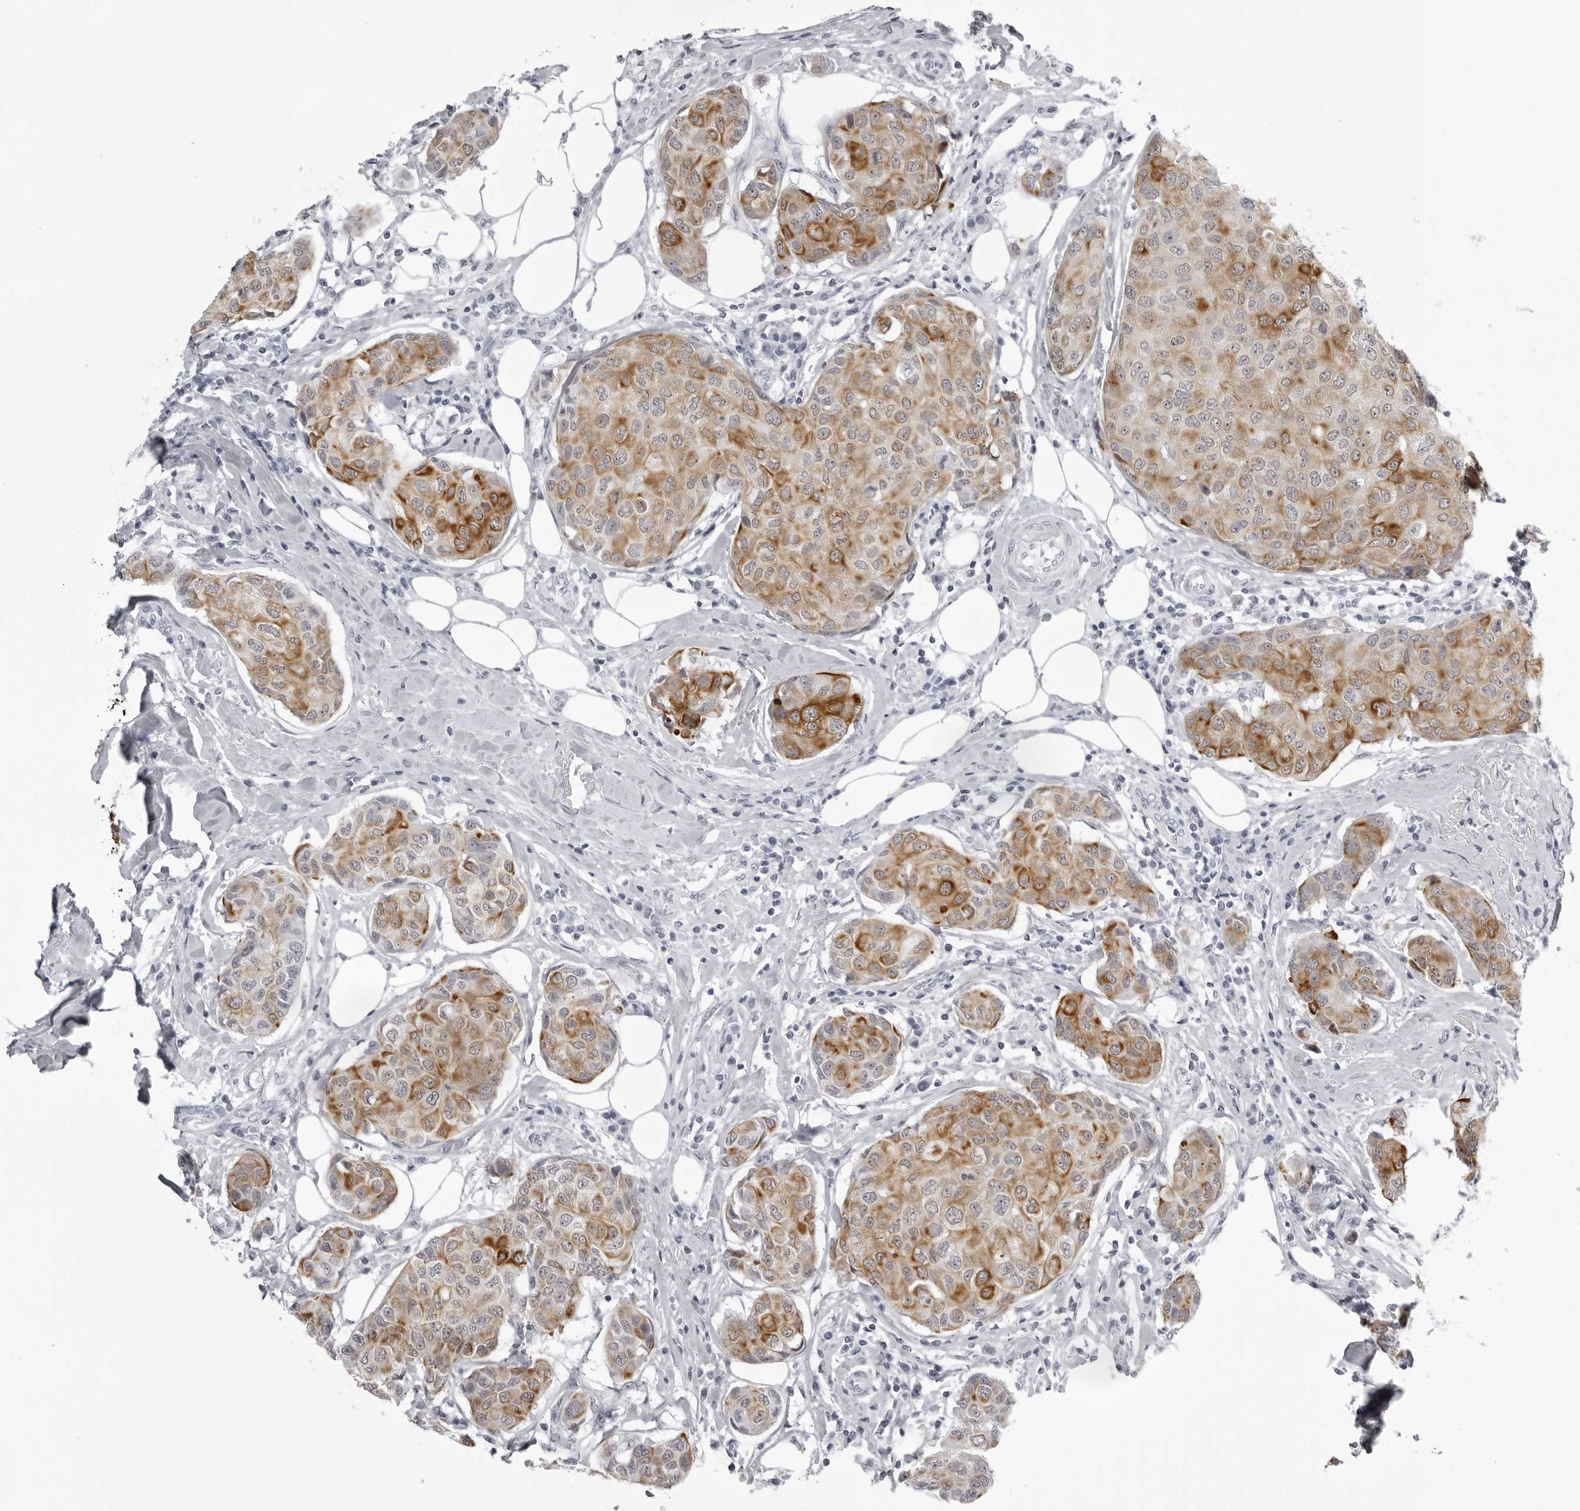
{"staining": {"intensity": "moderate", "quantity": ">75%", "location": "cytoplasmic/membranous"}, "tissue": "breast cancer", "cell_type": "Tumor cells", "image_type": "cancer", "snomed": [{"axis": "morphology", "description": "Duct carcinoma"}, {"axis": "topography", "description": "Breast"}], "caption": "Immunohistochemistry (DAB) staining of breast invasive ductal carcinoma shows moderate cytoplasmic/membranous protein positivity in approximately >75% of tumor cells.", "gene": "UROD", "patient": {"sex": "female", "age": 80}}